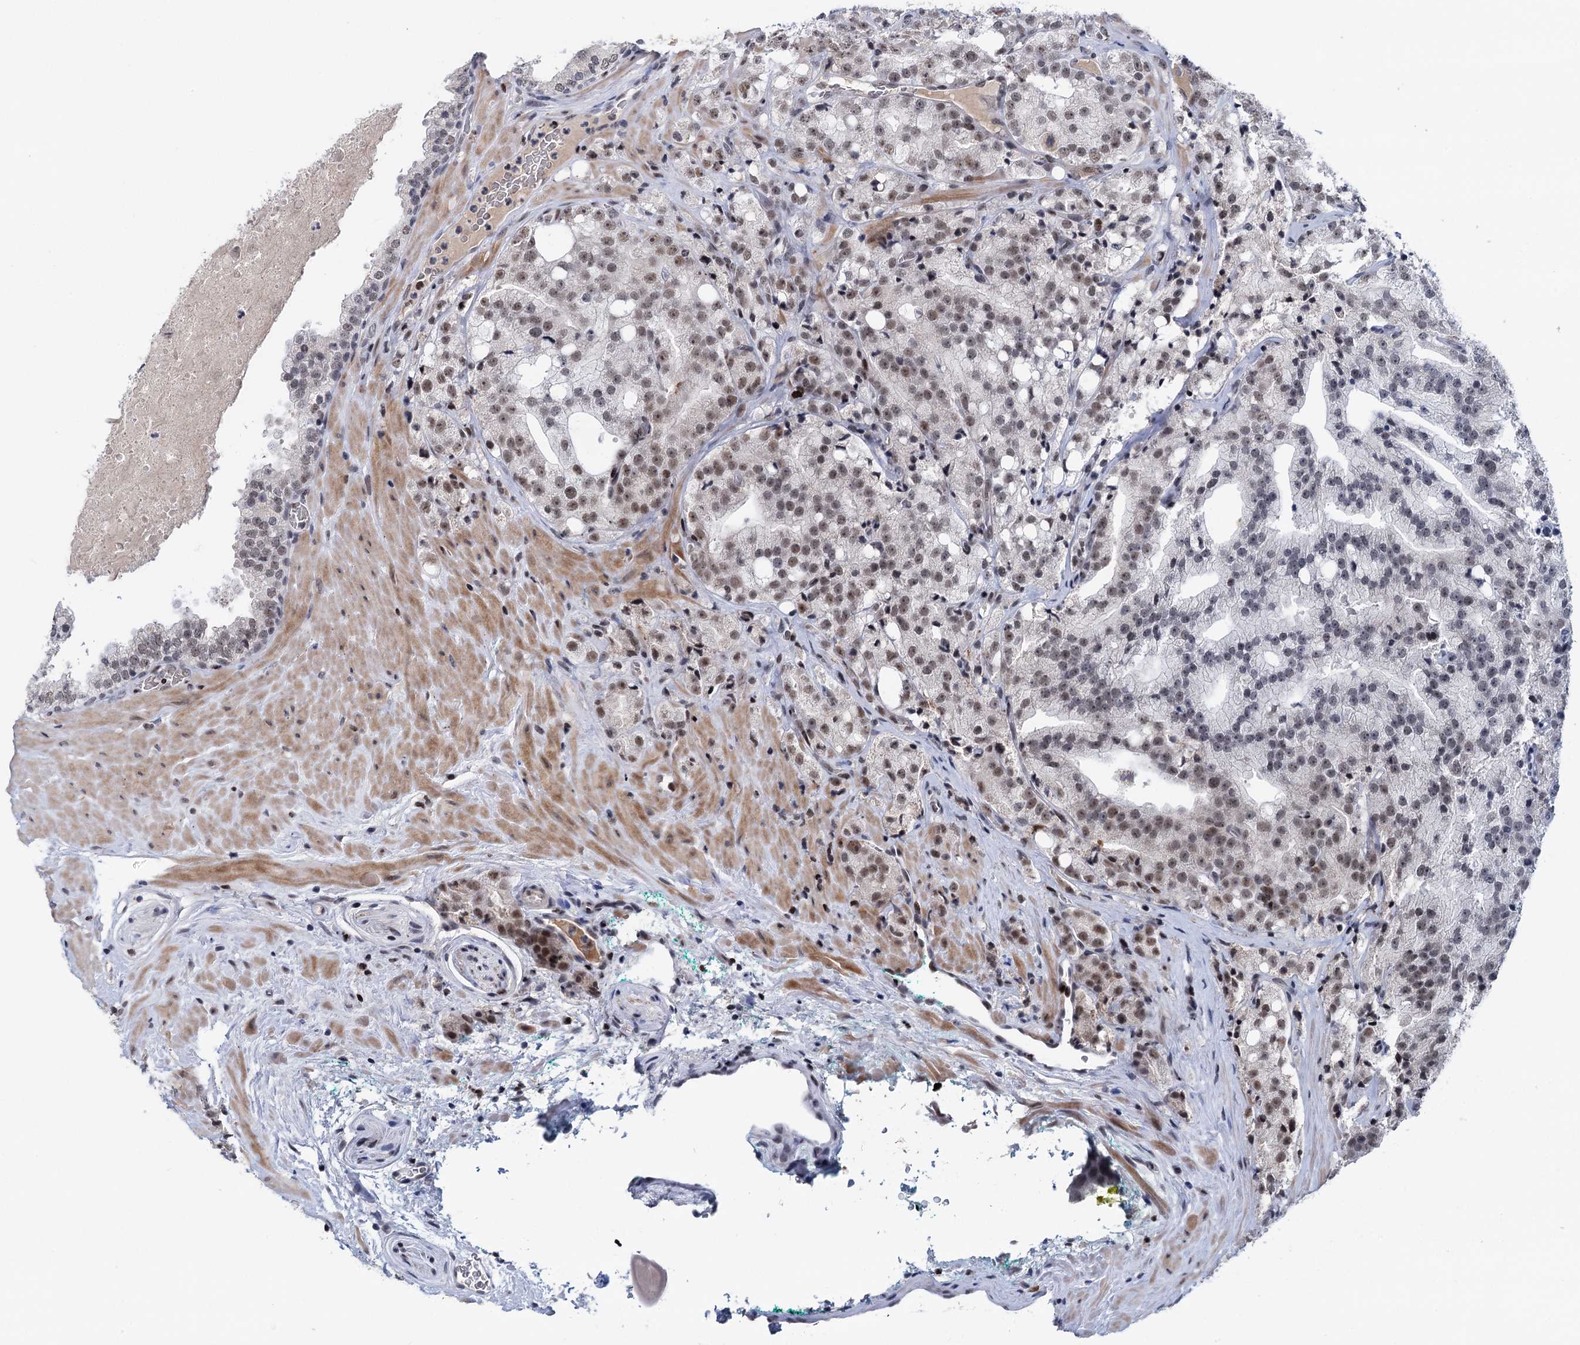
{"staining": {"intensity": "weak", "quantity": "<25%", "location": "nuclear"}, "tissue": "prostate cancer", "cell_type": "Tumor cells", "image_type": "cancer", "snomed": [{"axis": "morphology", "description": "Adenocarcinoma, High grade"}, {"axis": "topography", "description": "Prostate"}], "caption": "High-grade adenocarcinoma (prostate) stained for a protein using immunohistochemistry (IHC) exhibits no staining tumor cells.", "gene": "ZCCHC10", "patient": {"sex": "male", "age": 64}}